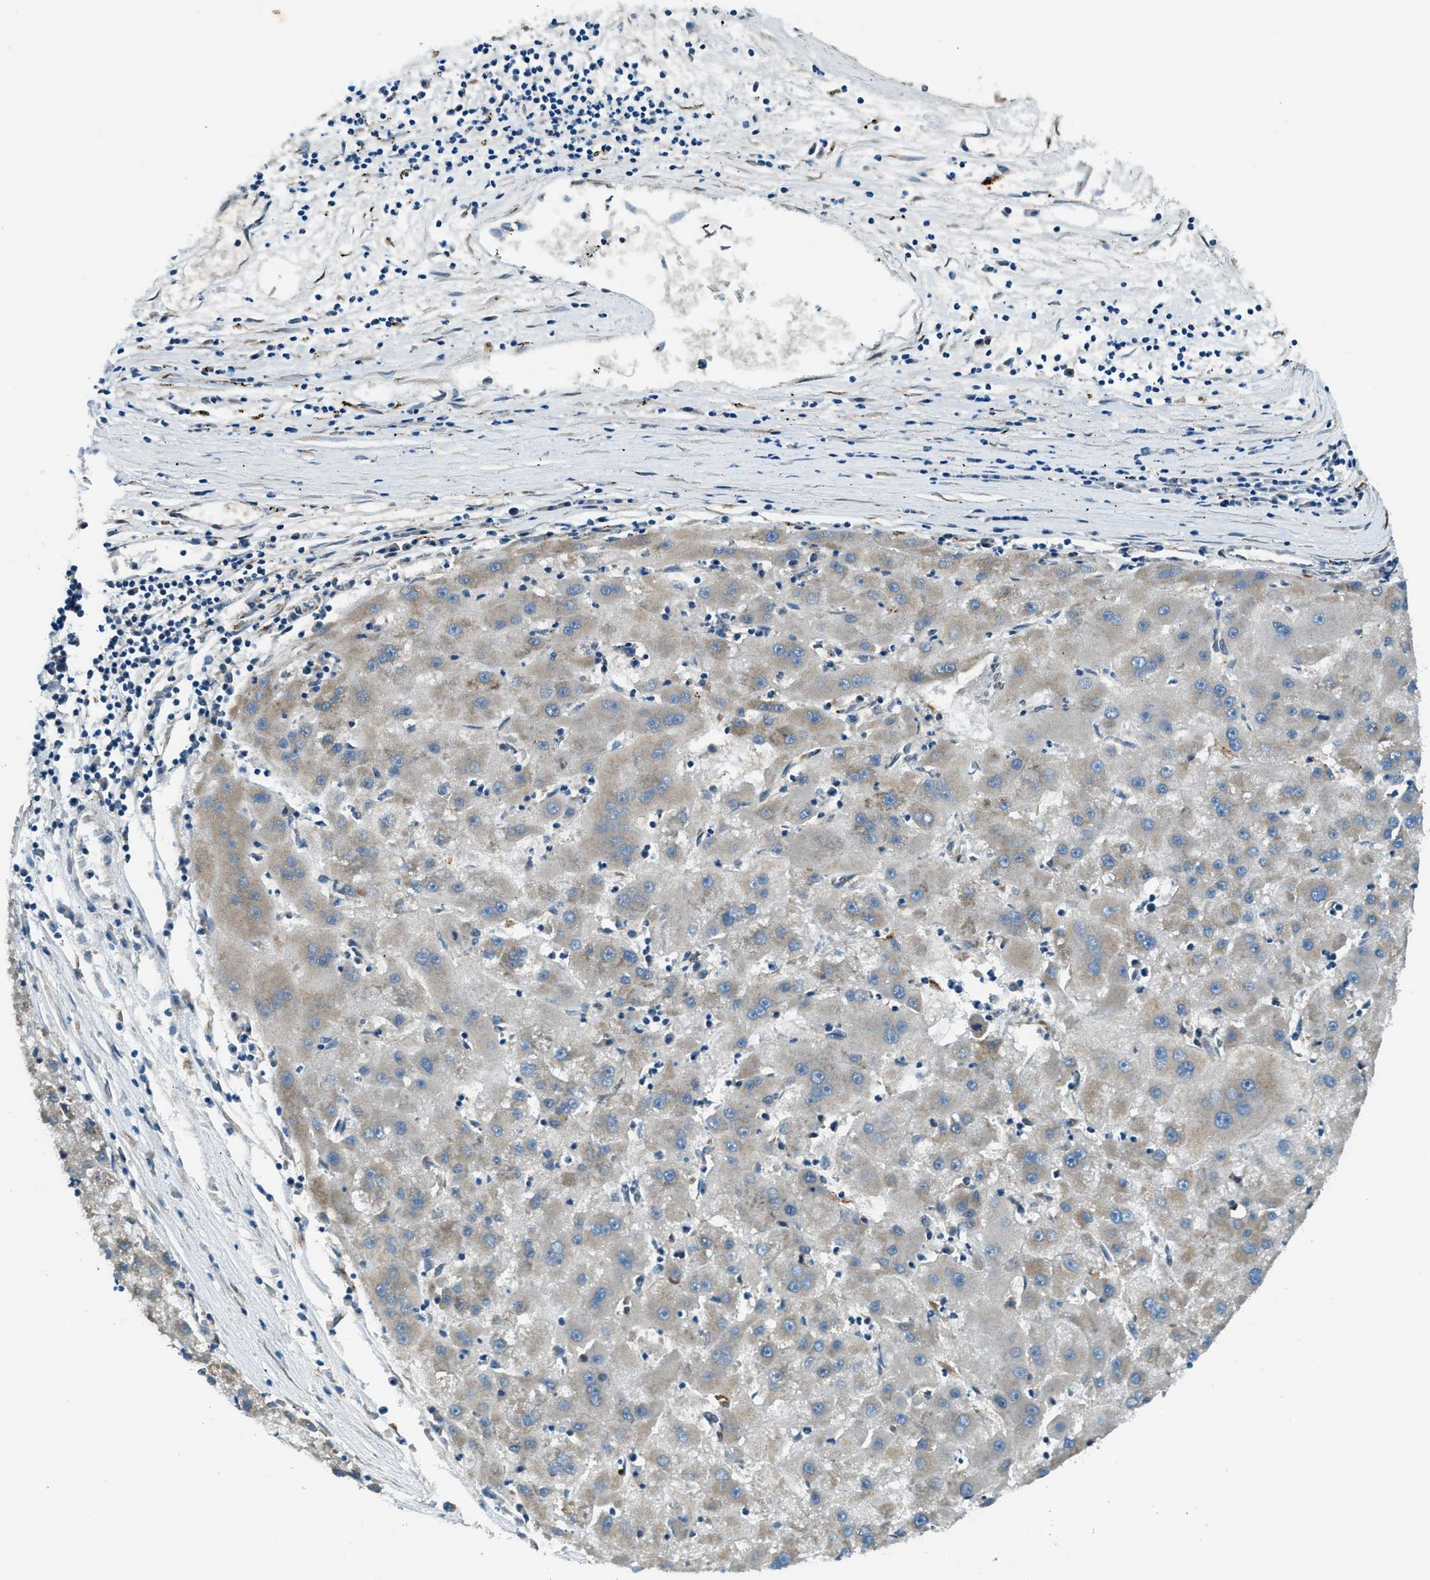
{"staining": {"intensity": "negative", "quantity": "none", "location": "none"}, "tissue": "liver cancer", "cell_type": "Tumor cells", "image_type": "cancer", "snomed": [{"axis": "morphology", "description": "Carcinoma, Hepatocellular, NOS"}, {"axis": "topography", "description": "Liver"}], "caption": "An immunohistochemistry image of liver cancer is shown. There is no staining in tumor cells of liver cancer.", "gene": "GINM1", "patient": {"sex": "male", "age": 72}}